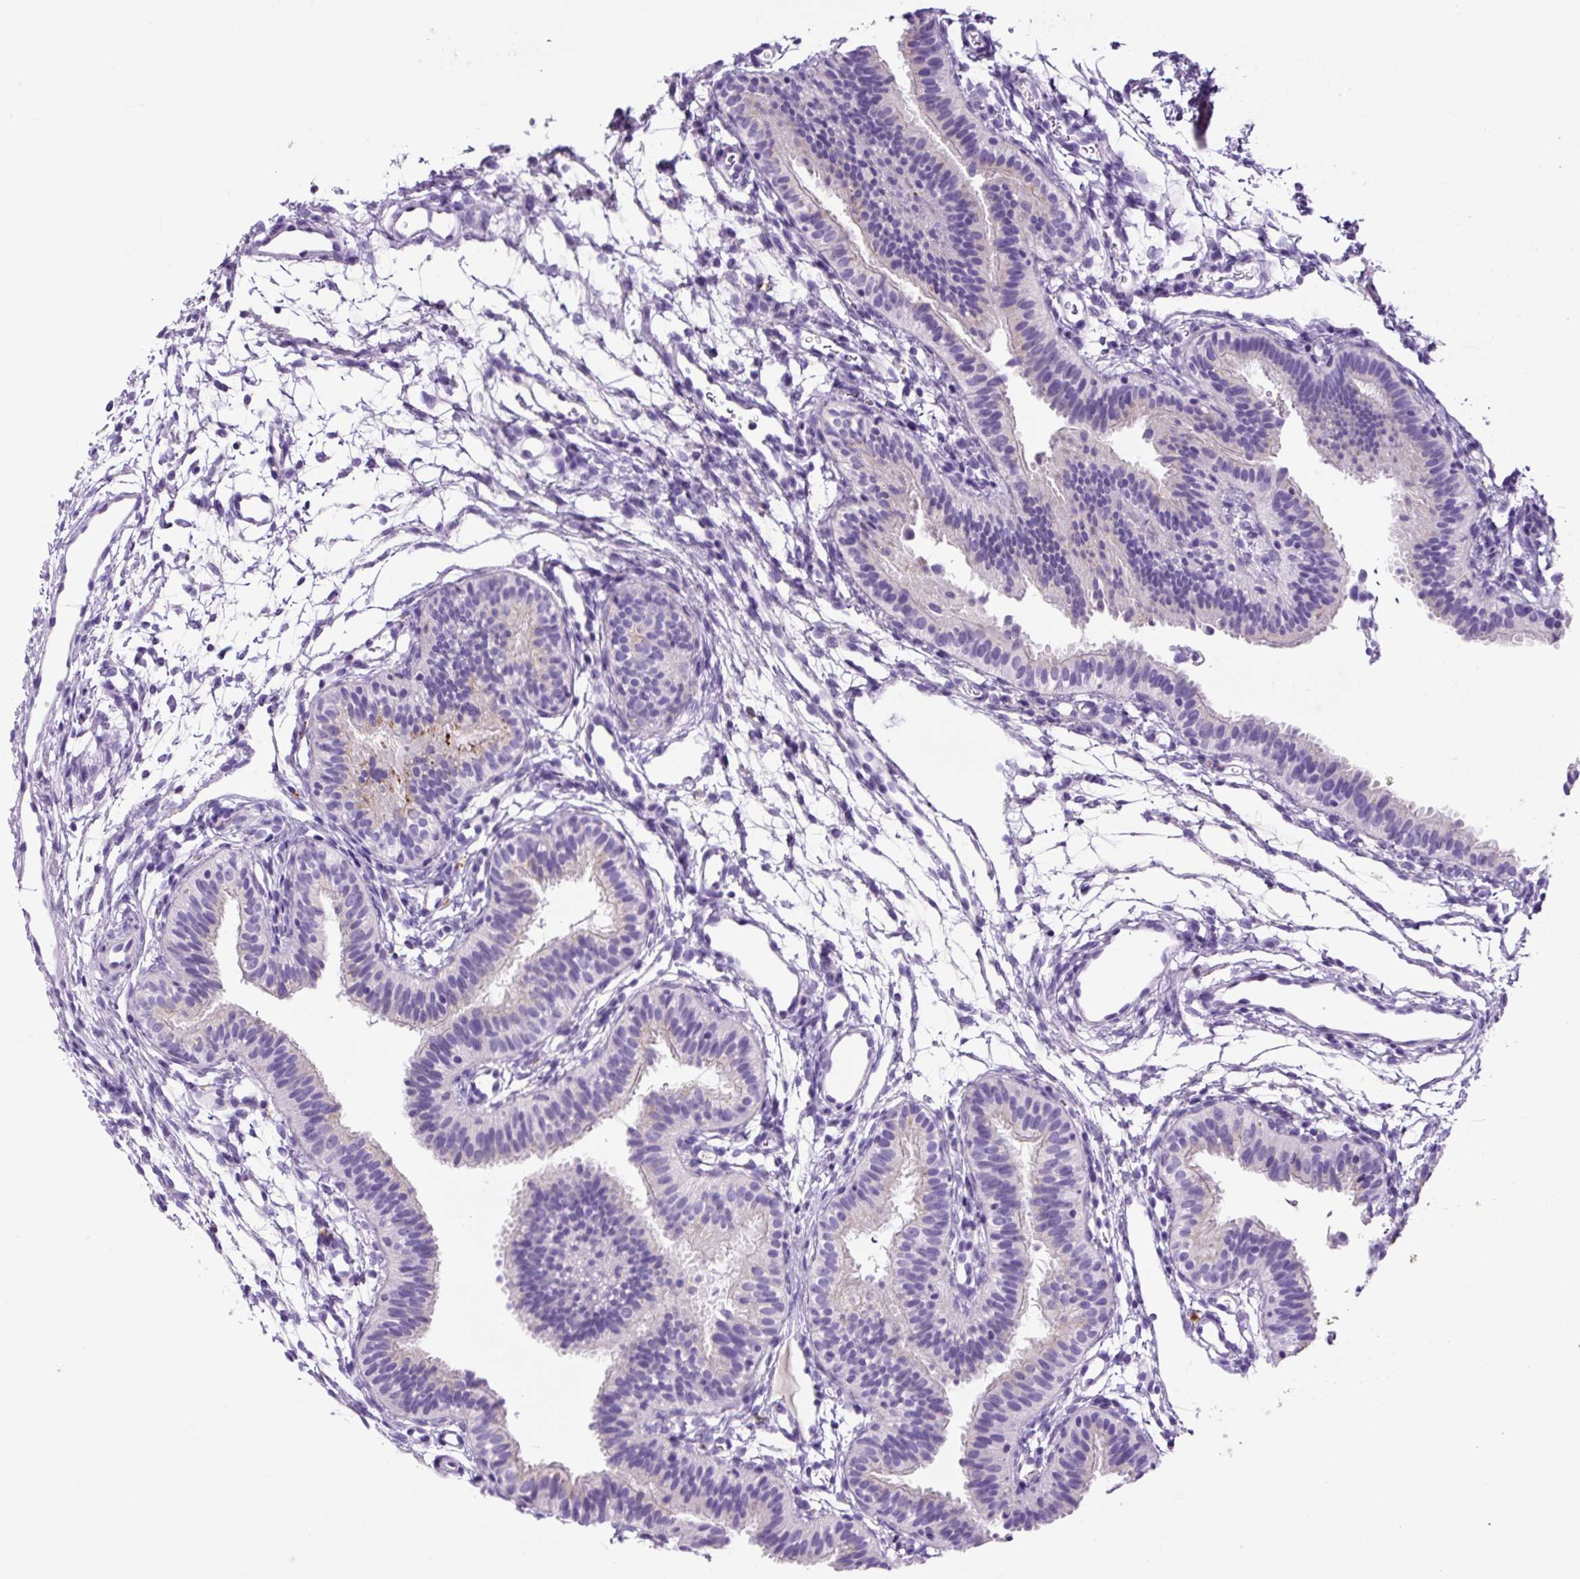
{"staining": {"intensity": "negative", "quantity": "none", "location": "none"}, "tissue": "fallopian tube", "cell_type": "Glandular cells", "image_type": "normal", "snomed": [{"axis": "morphology", "description": "Normal tissue, NOS"}, {"axis": "topography", "description": "Fallopian tube"}], "caption": "This is an immunohistochemistry micrograph of unremarkable fallopian tube. There is no staining in glandular cells.", "gene": "LCN10", "patient": {"sex": "female", "age": 35}}